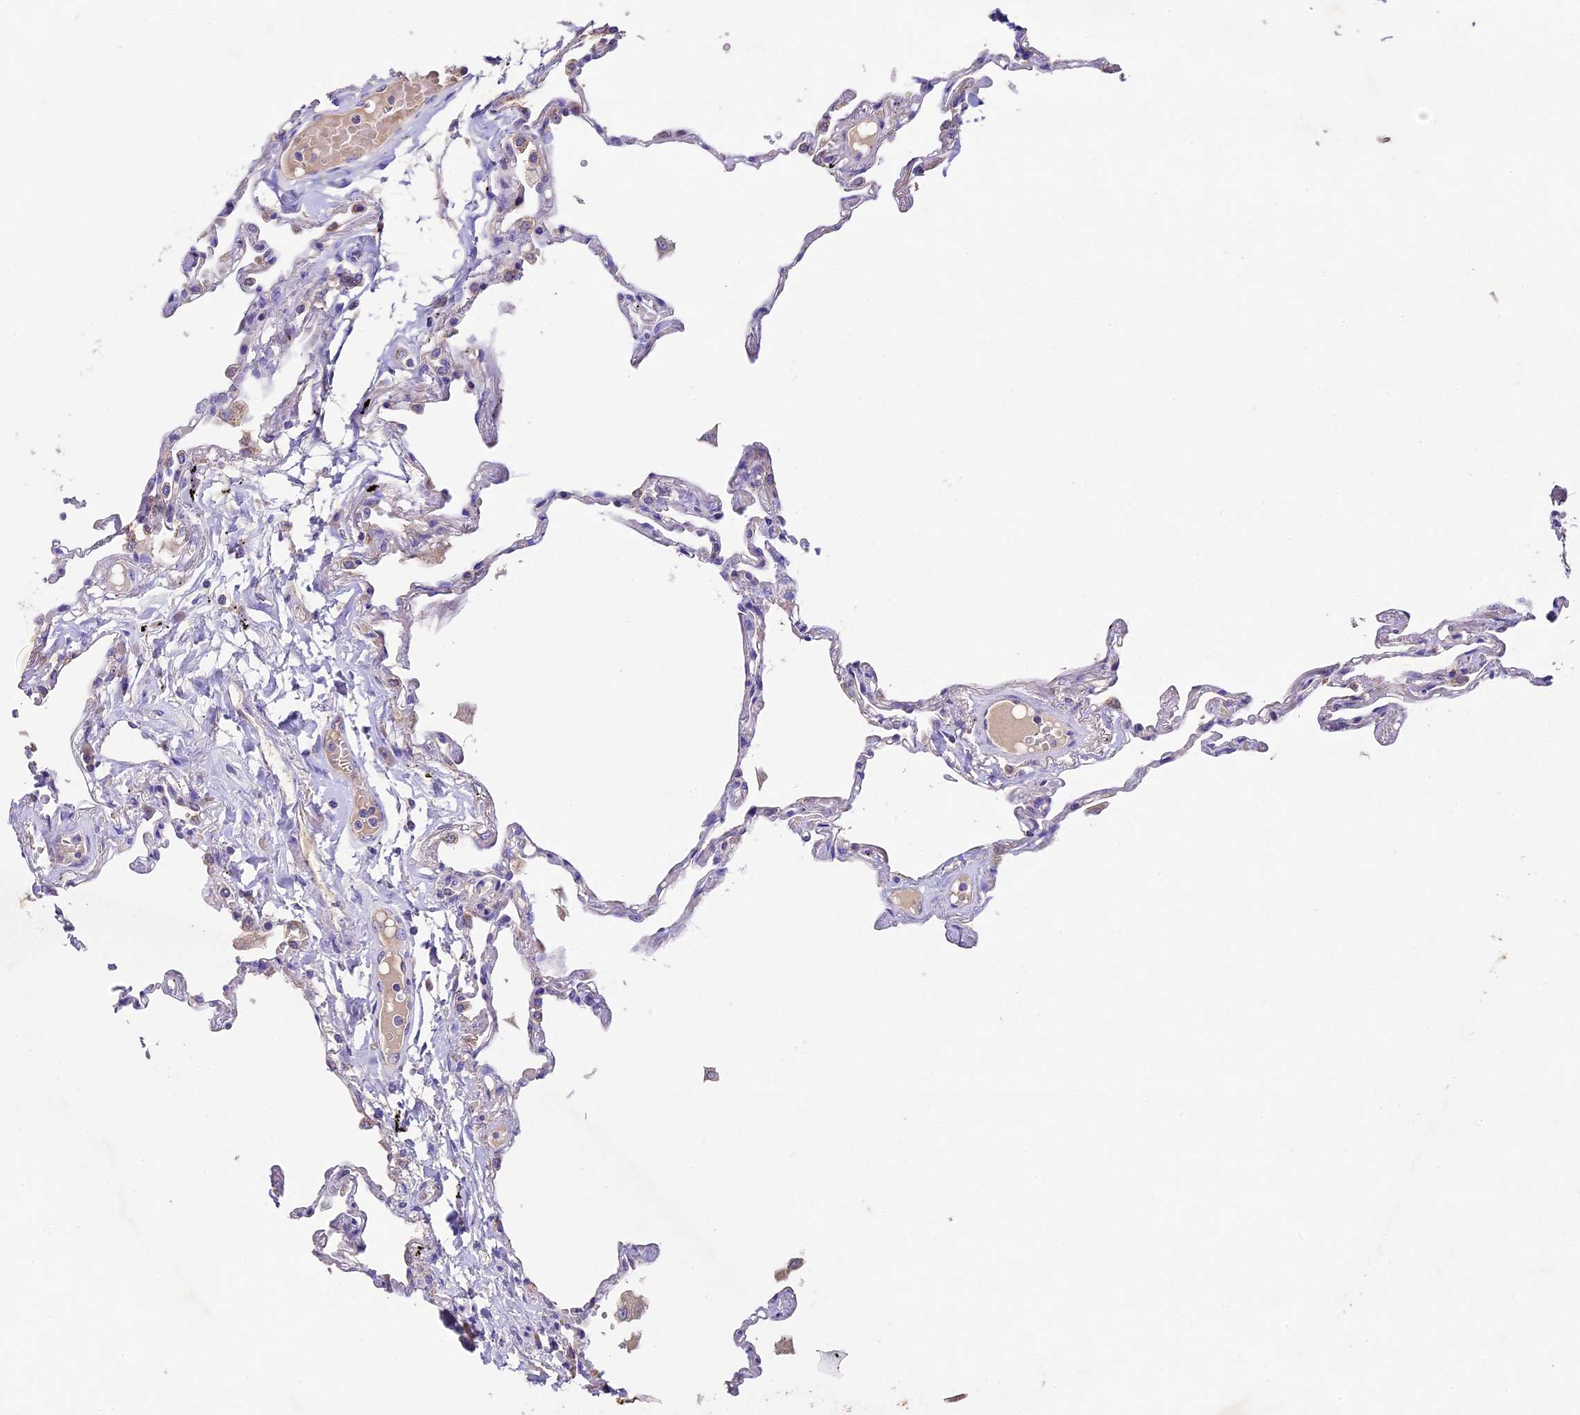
{"staining": {"intensity": "negative", "quantity": "none", "location": "none"}, "tissue": "lung", "cell_type": "Alveolar cells", "image_type": "normal", "snomed": [{"axis": "morphology", "description": "Normal tissue, NOS"}, {"axis": "topography", "description": "Lung"}], "caption": "Alveolar cells show no significant protein staining in normal lung. (DAB (3,3'-diaminobenzidine) immunohistochemistry (IHC) visualized using brightfield microscopy, high magnification).", "gene": "PMPCB", "patient": {"sex": "female", "age": 67}}